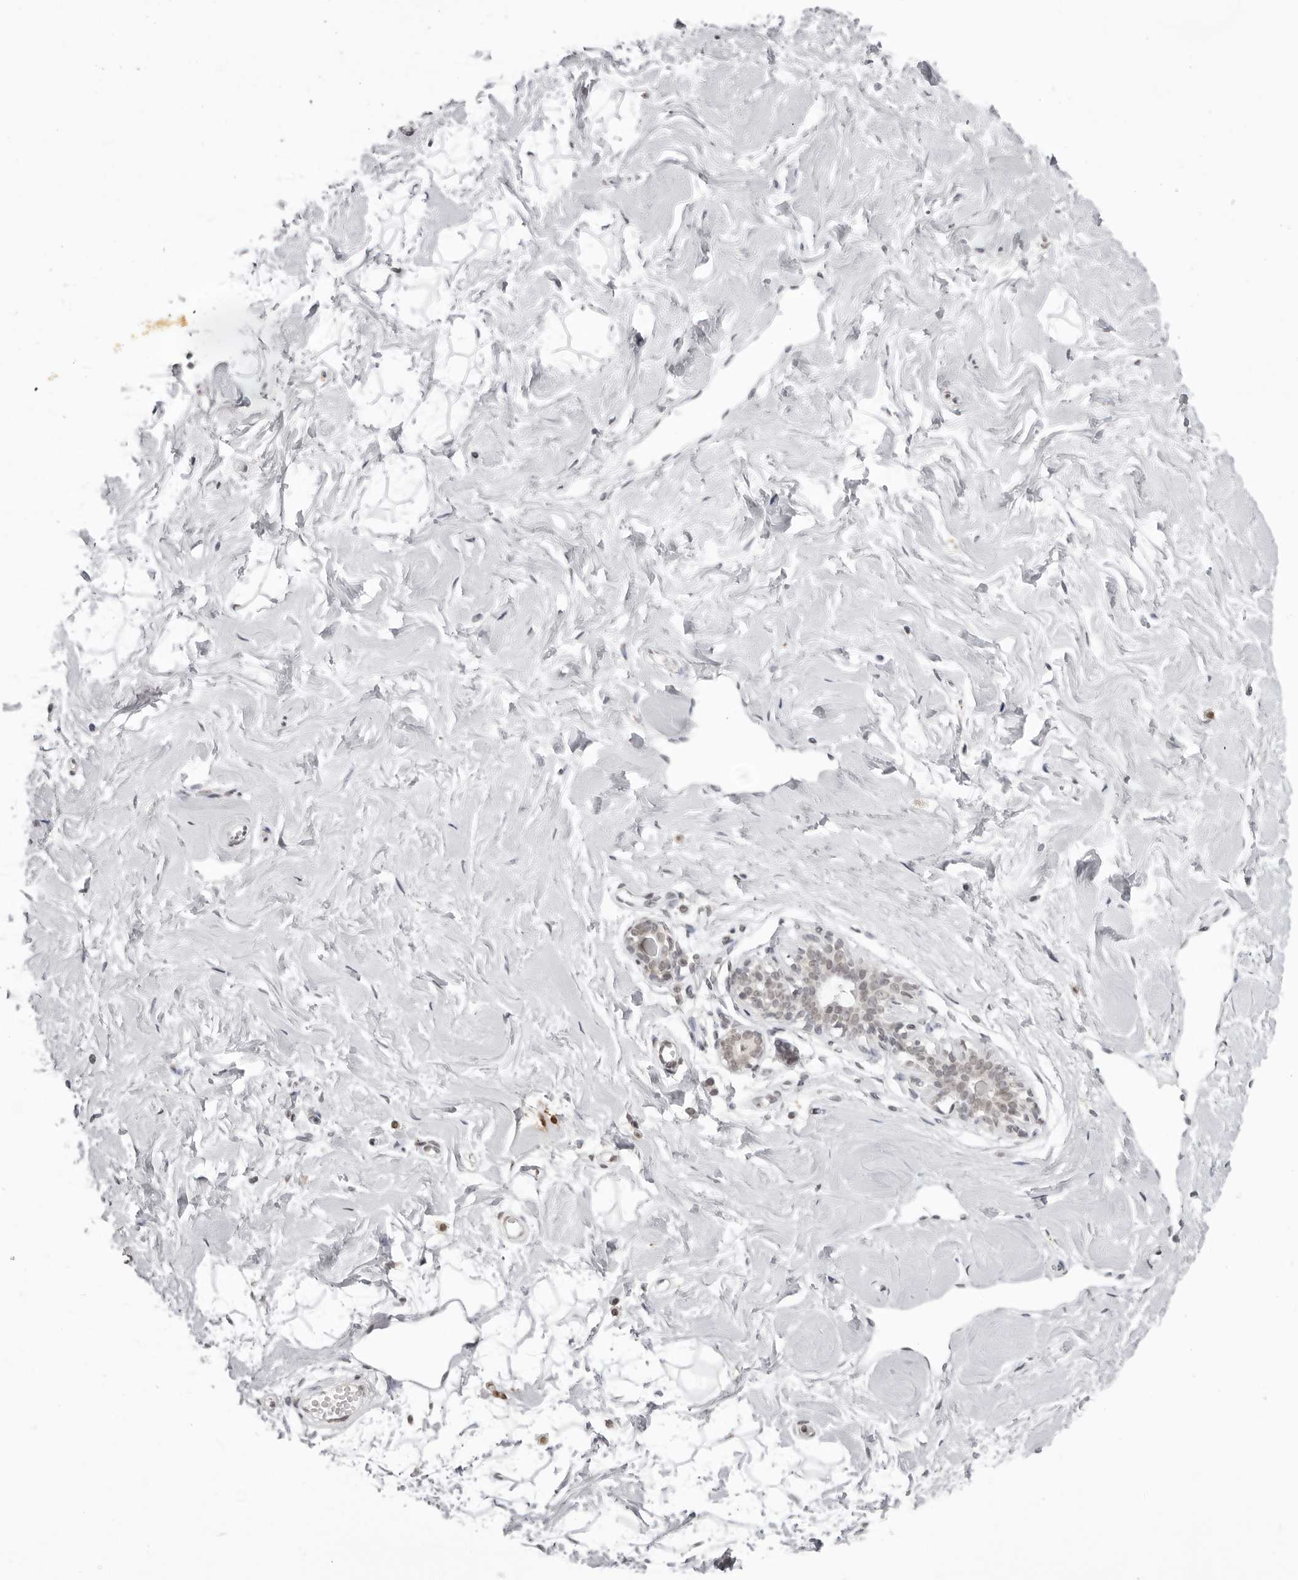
{"staining": {"intensity": "negative", "quantity": "none", "location": "none"}, "tissue": "breast", "cell_type": "Adipocytes", "image_type": "normal", "snomed": [{"axis": "morphology", "description": "Normal tissue, NOS"}, {"axis": "morphology", "description": "Adenoma, NOS"}, {"axis": "topography", "description": "Breast"}], "caption": "Protein analysis of benign breast exhibits no significant staining in adipocytes. (DAB immunohistochemistry (IHC), high magnification).", "gene": "NTM", "patient": {"sex": "female", "age": 23}}